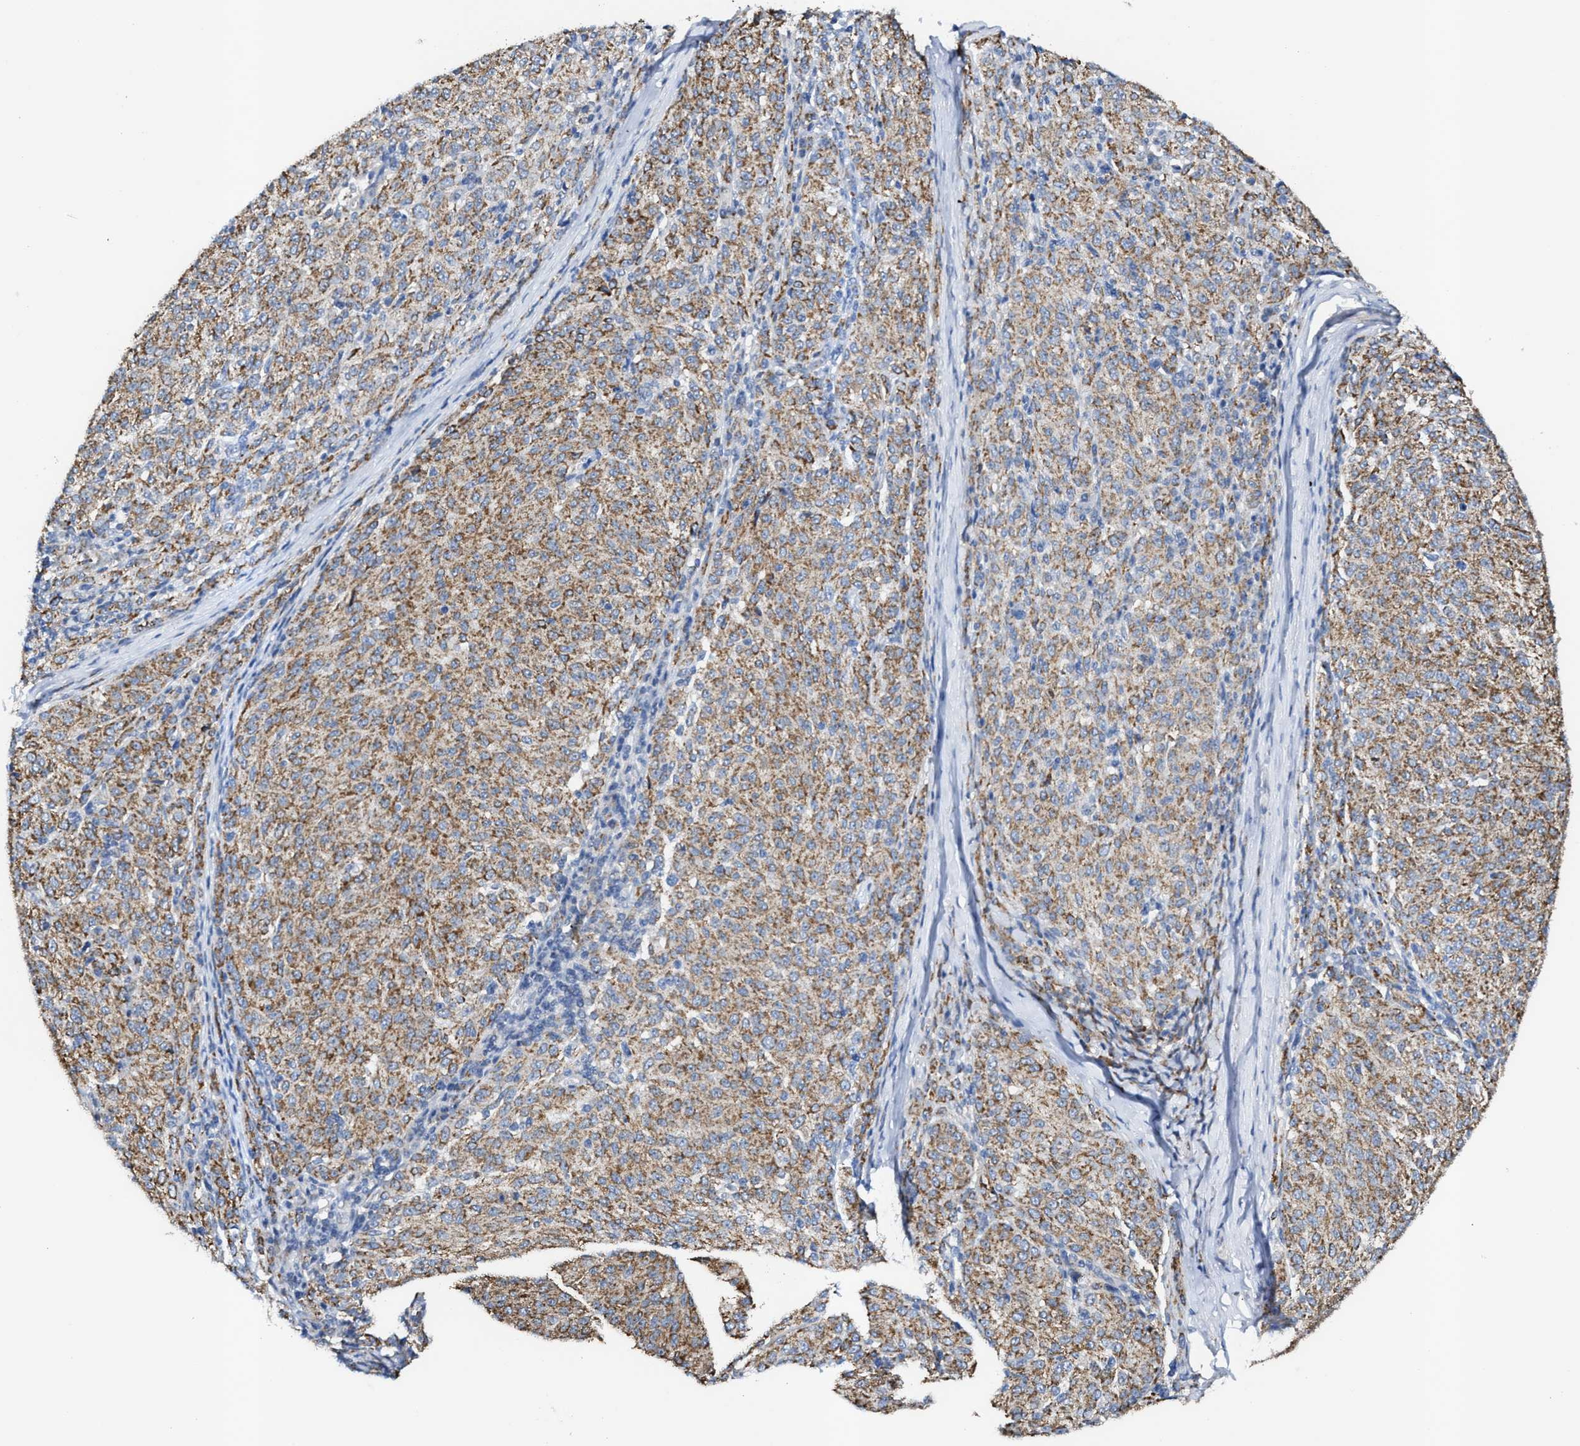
{"staining": {"intensity": "moderate", "quantity": ">75%", "location": "cytoplasmic/membranous"}, "tissue": "melanoma", "cell_type": "Tumor cells", "image_type": "cancer", "snomed": [{"axis": "morphology", "description": "Malignant melanoma, NOS"}, {"axis": "topography", "description": "Skin"}], "caption": "Protein analysis of melanoma tissue exhibits moderate cytoplasmic/membranous expression in approximately >75% of tumor cells.", "gene": "JAG1", "patient": {"sex": "female", "age": 72}}